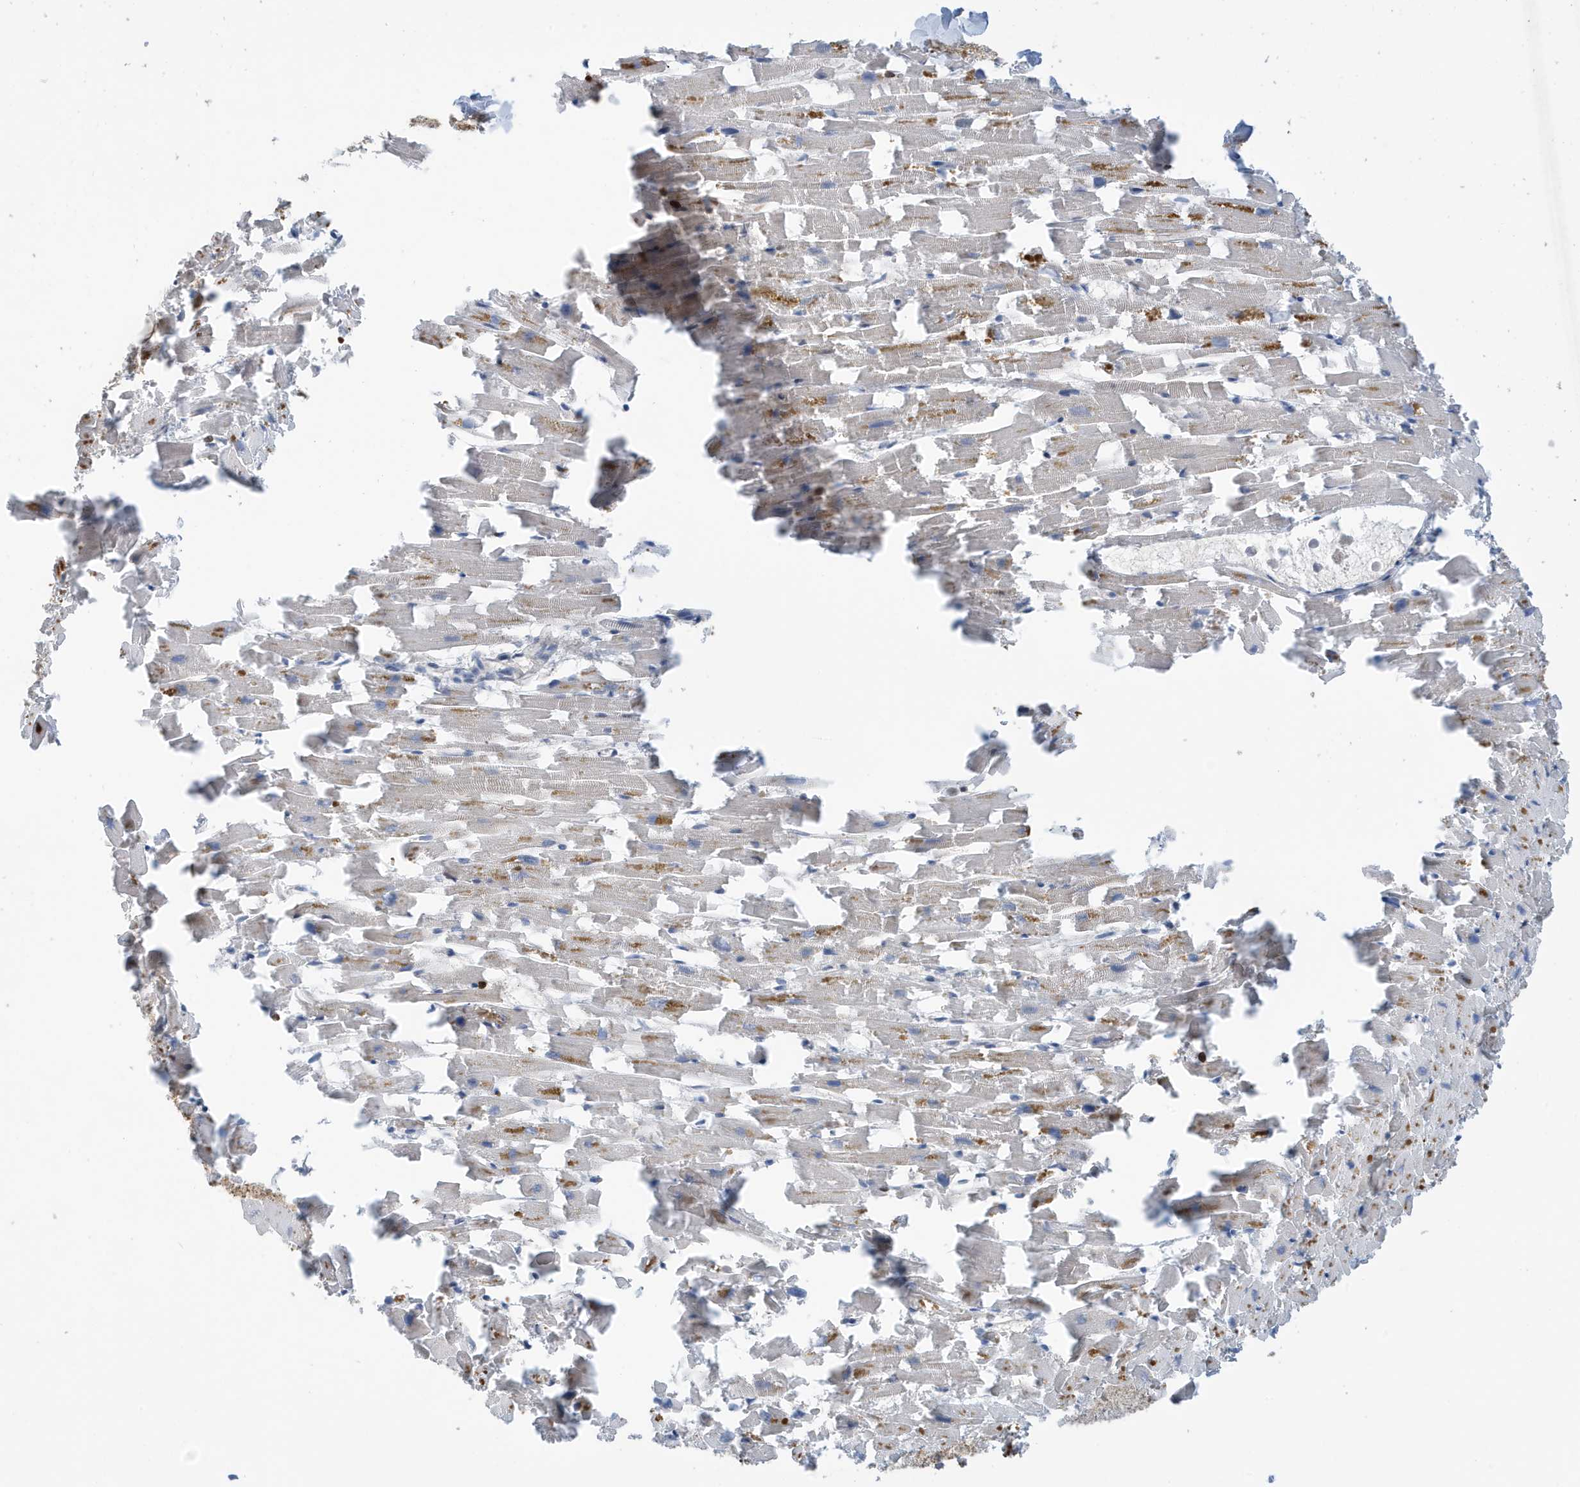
{"staining": {"intensity": "moderate", "quantity": "<25%", "location": "cytoplasmic/membranous"}, "tissue": "heart muscle", "cell_type": "Cardiomyocytes", "image_type": "normal", "snomed": [{"axis": "morphology", "description": "Normal tissue, NOS"}, {"axis": "topography", "description": "Heart"}], "caption": "Immunohistochemical staining of benign heart muscle displays moderate cytoplasmic/membranous protein staining in approximately <25% of cardiomyocytes. (DAB IHC, brown staining for protein, blue staining for nuclei).", "gene": "NSUN3", "patient": {"sex": "female", "age": 64}}